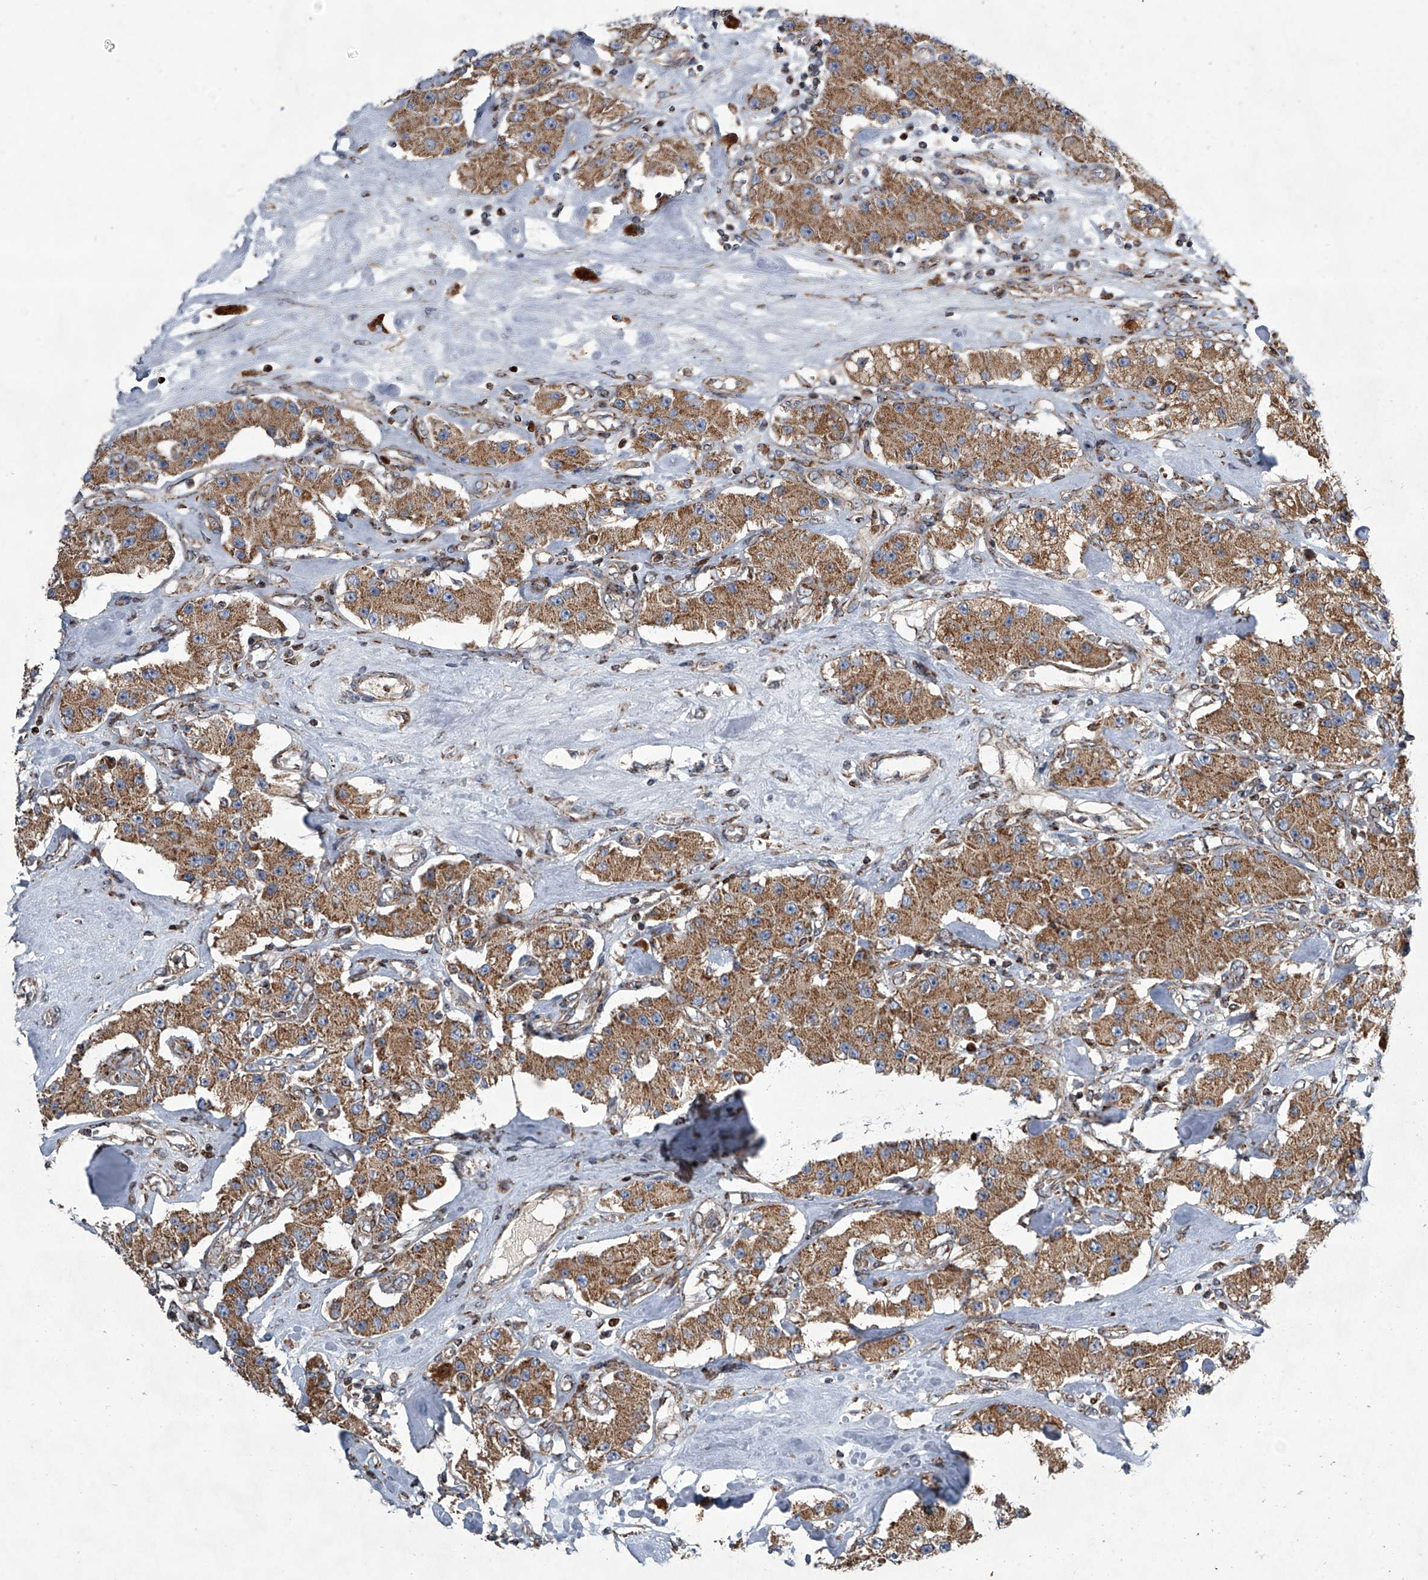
{"staining": {"intensity": "moderate", "quantity": ">75%", "location": "cytoplasmic/membranous"}, "tissue": "carcinoid", "cell_type": "Tumor cells", "image_type": "cancer", "snomed": [{"axis": "morphology", "description": "Carcinoid, malignant, NOS"}, {"axis": "topography", "description": "Pancreas"}], "caption": "About >75% of tumor cells in human carcinoid display moderate cytoplasmic/membranous protein staining as visualized by brown immunohistochemical staining.", "gene": "STRADA", "patient": {"sex": "male", "age": 41}}